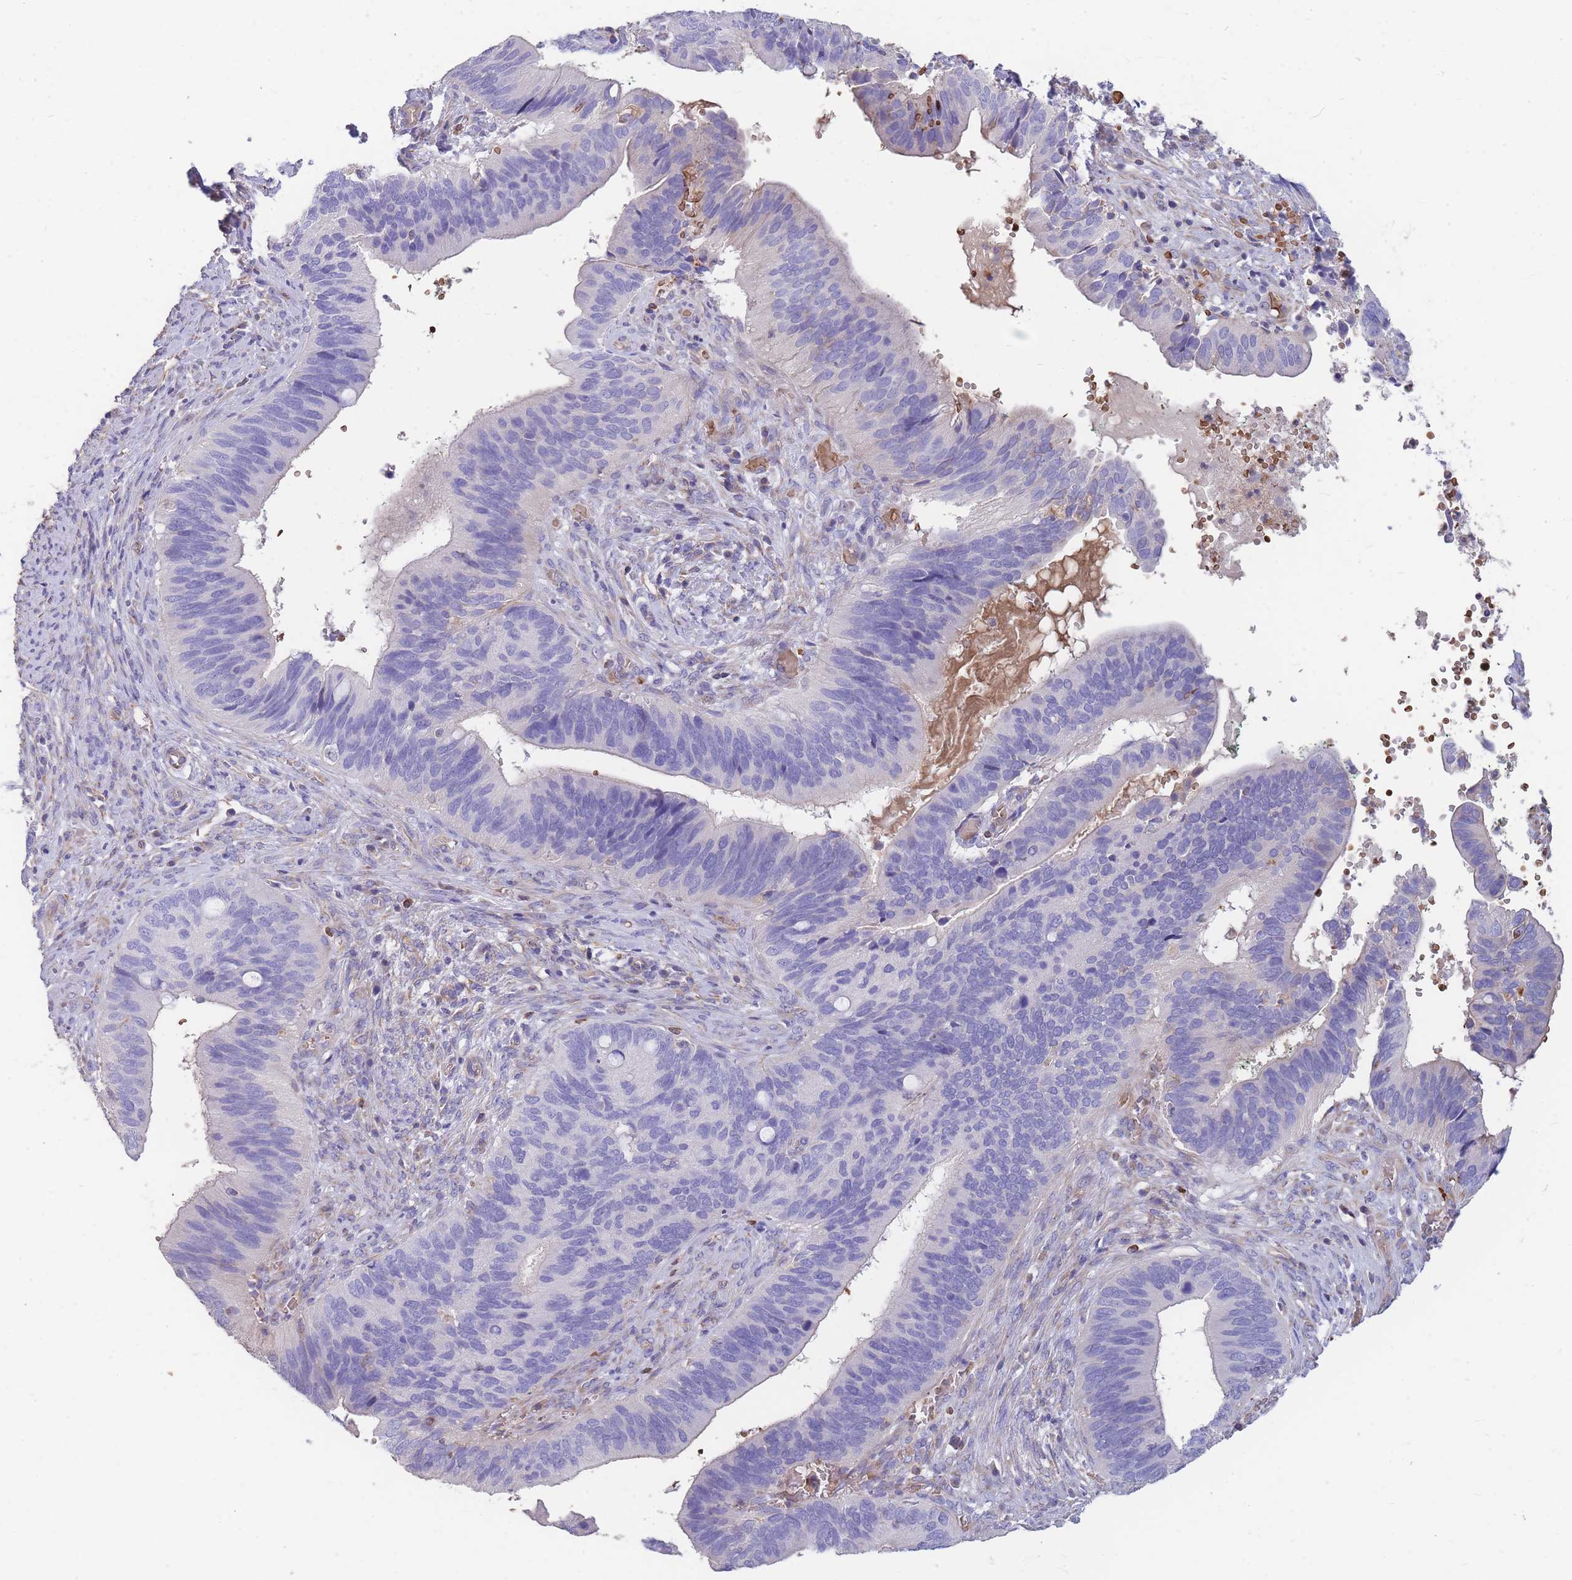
{"staining": {"intensity": "negative", "quantity": "none", "location": "none"}, "tissue": "cervical cancer", "cell_type": "Tumor cells", "image_type": "cancer", "snomed": [{"axis": "morphology", "description": "Adenocarcinoma, NOS"}, {"axis": "topography", "description": "Cervix"}], "caption": "Tumor cells are negative for protein expression in human cervical adenocarcinoma.", "gene": "ANKRD53", "patient": {"sex": "female", "age": 42}}